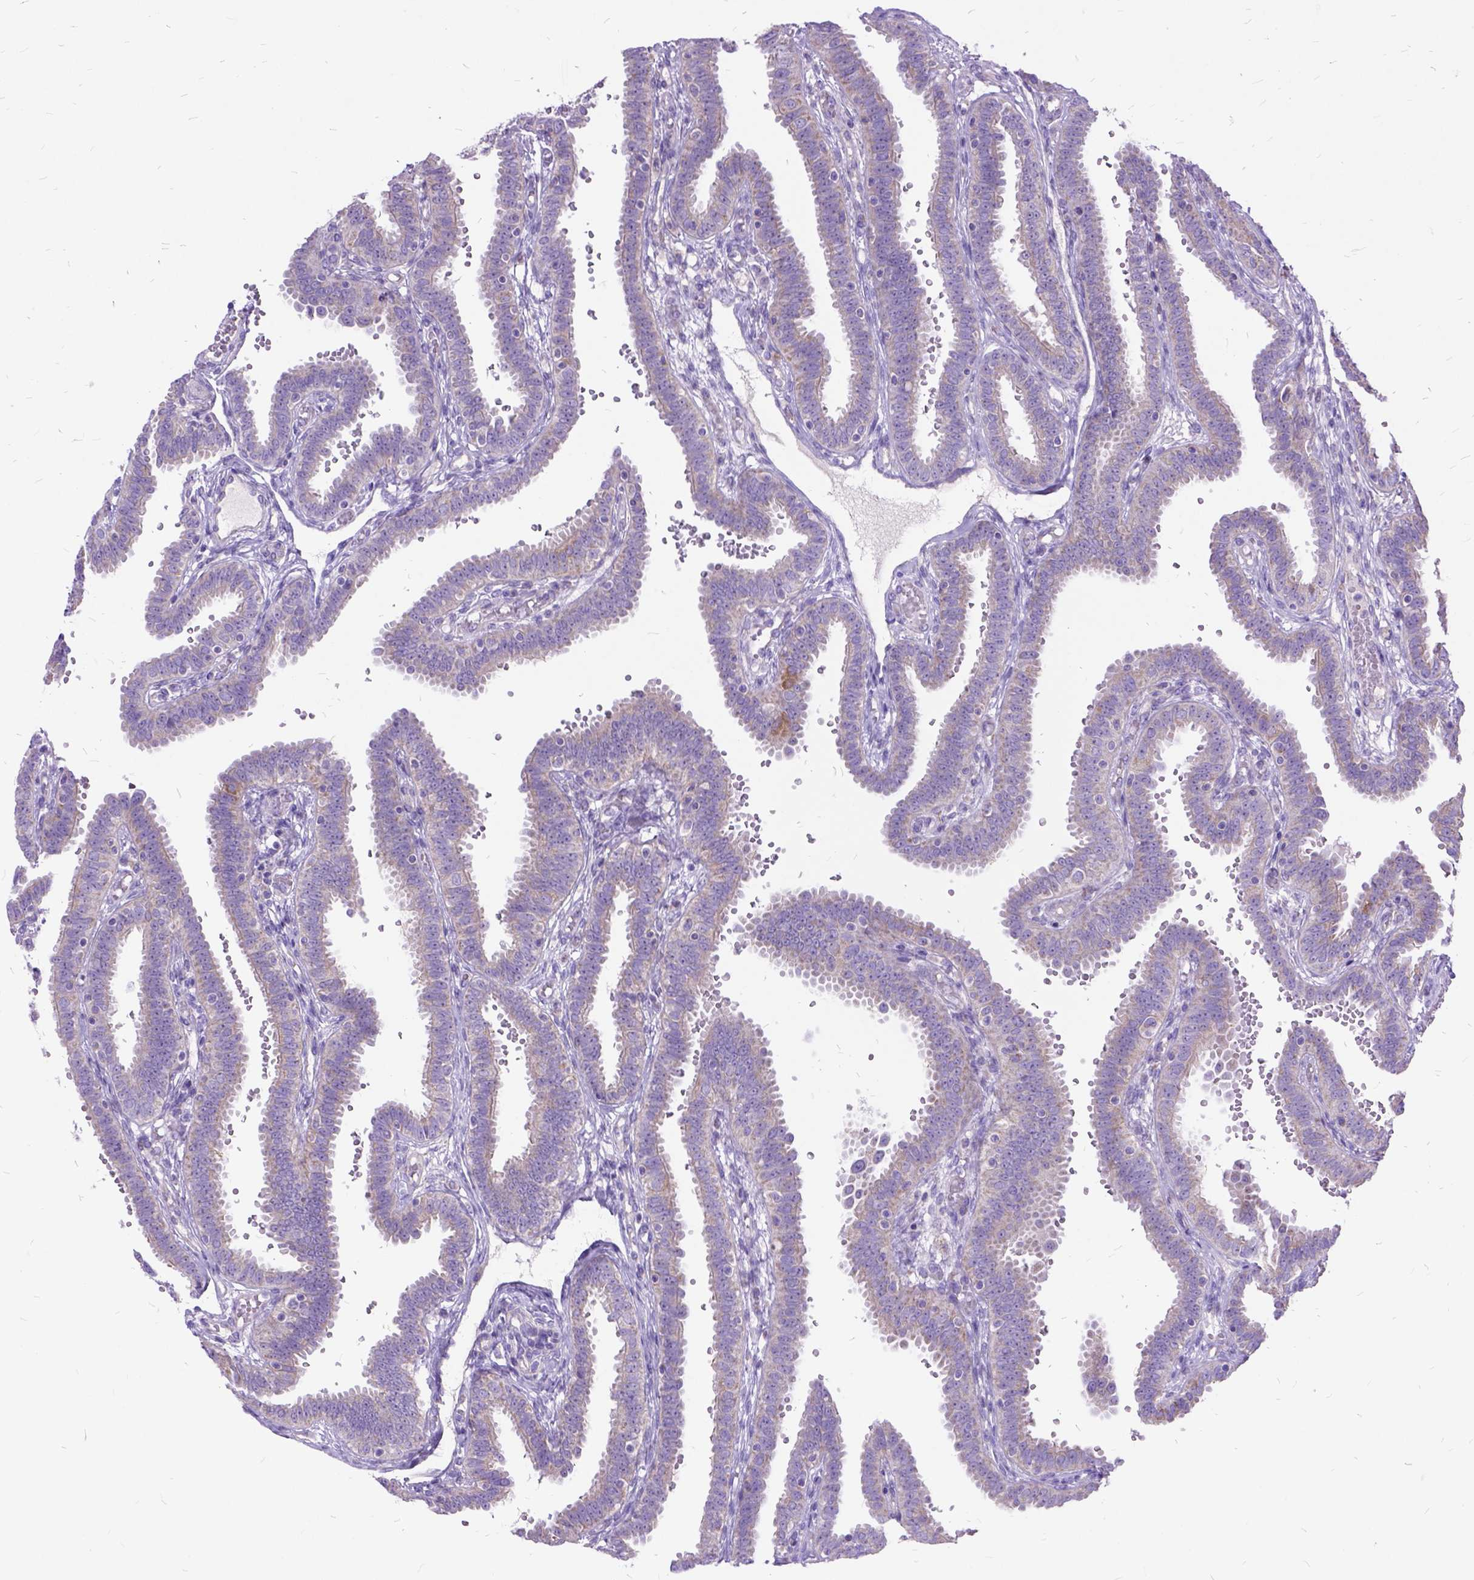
{"staining": {"intensity": "negative", "quantity": "none", "location": "none"}, "tissue": "fallopian tube", "cell_type": "Glandular cells", "image_type": "normal", "snomed": [{"axis": "morphology", "description": "Normal tissue, NOS"}, {"axis": "topography", "description": "Fallopian tube"}], "caption": "The image displays no significant staining in glandular cells of fallopian tube.", "gene": "CTAG2", "patient": {"sex": "female", "age": 37}}